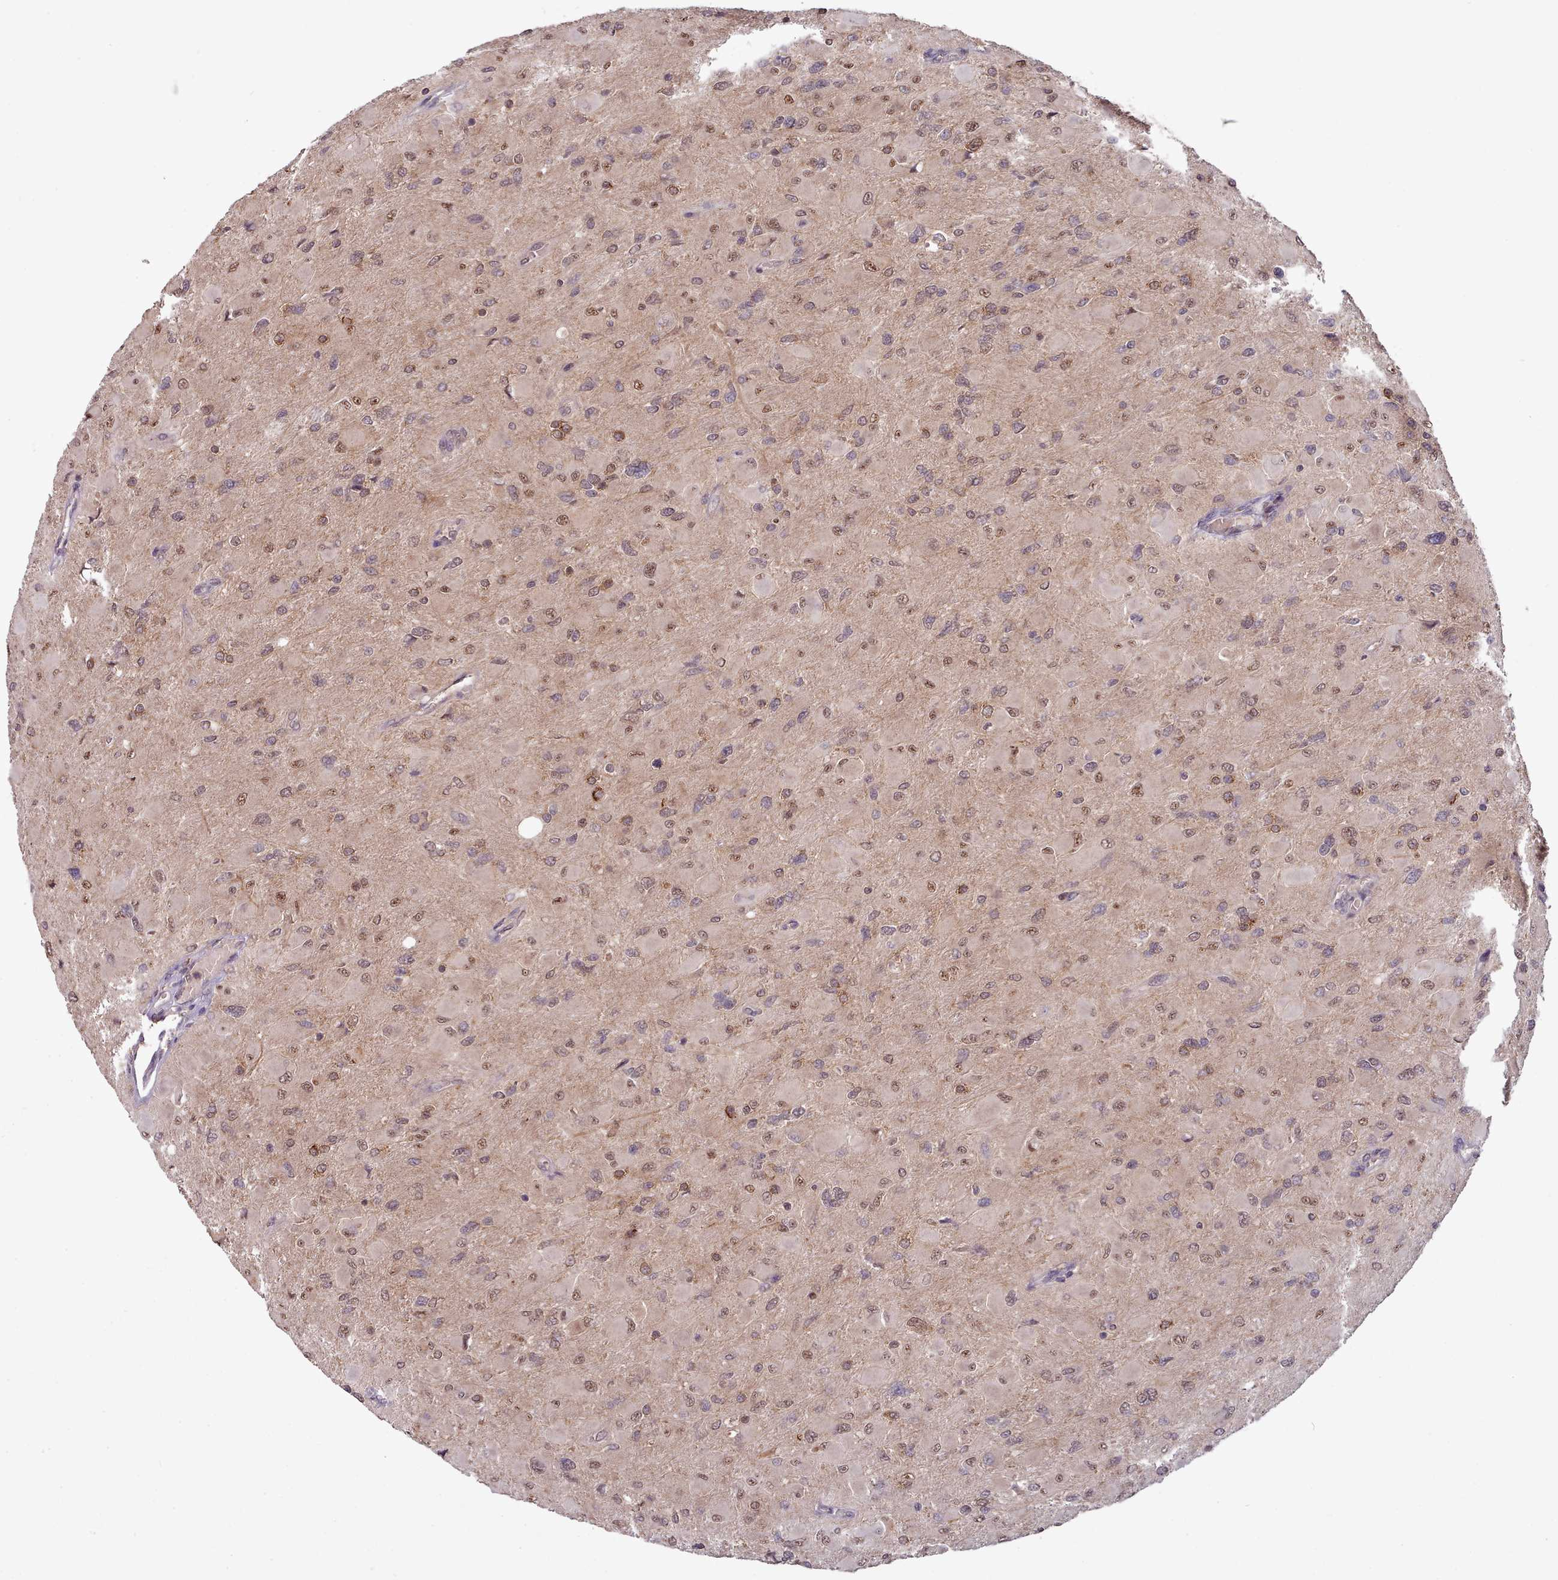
{"staining": {"intensity": "weak", "quantity": ">75%", "location": "cytoplasmic/membranous,nuclear"}, "tissue": "glioma", "cell_type": "Tumor cells", "image_type": "cancer", "snomed": [{"axis": "morphology", "description": "Glioma, malignant, High grade"}, {"axis": "topography", "description": "Cerebral cortex"}], "caption": "High-grade glioma (malignant) stained for a protein reveals weak cytoplasmic/membranous and nuclear positivity in tumor cells.", "gene": "PIP4P1", "patient": {"sex": "female", "age": 36}}